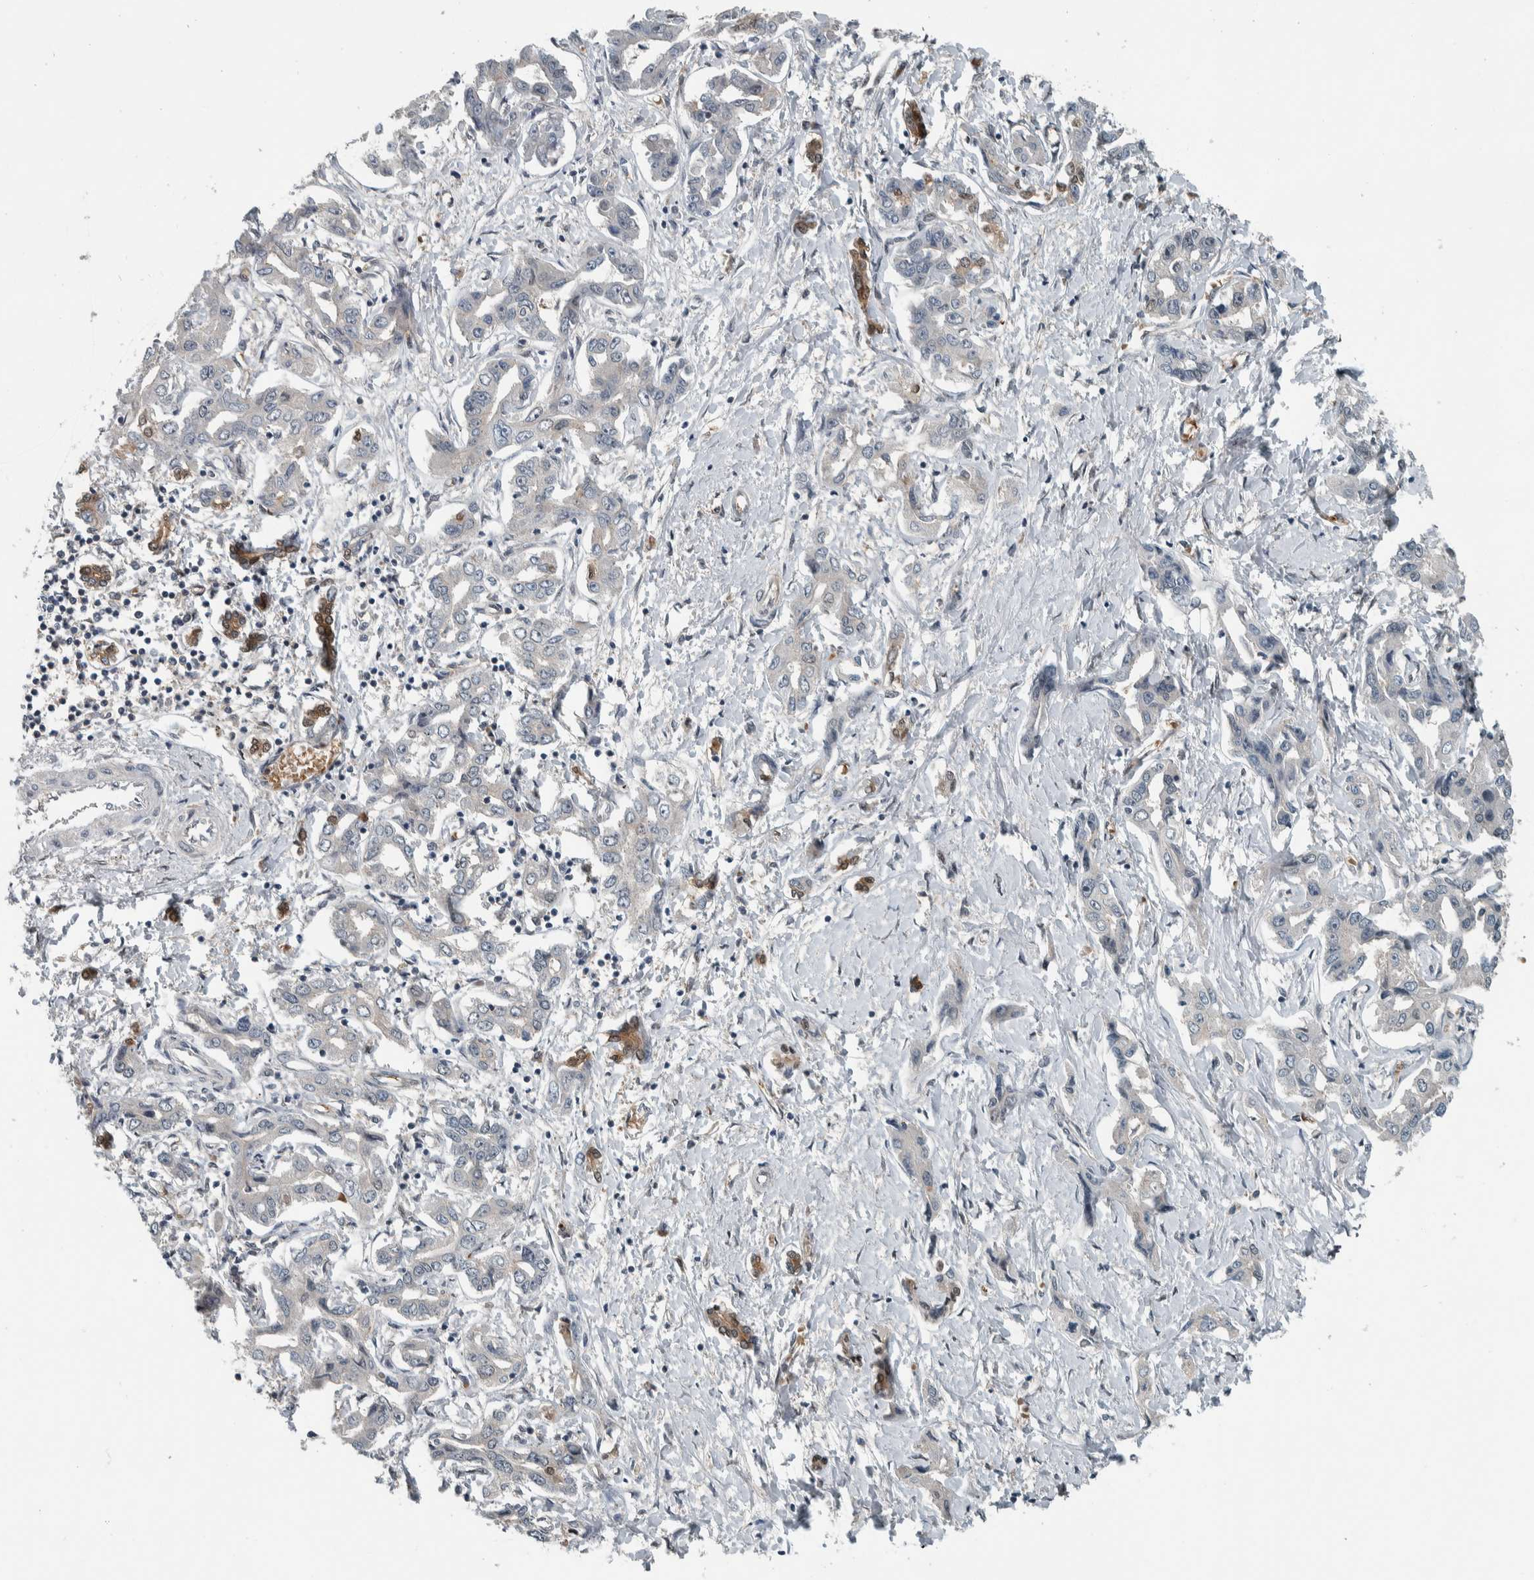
{"staining": {"intensity": "negative", "quantity": "none", "location": "none"}, "tissue": "liver cancer", "cell_type": "Tumor cells", "image_type": "cancer", "snomed": [{"axis": "morphology", "description": "Cholangiocarcinoma"}, {"axis": "topography", "description": "Liver"}], "caption": "Protein analysis of liver cholangiocarcinoma shows no significant staining in tumor cells.", "gene": "ALAD", "patient": {"sex": "male", "age": 59}}